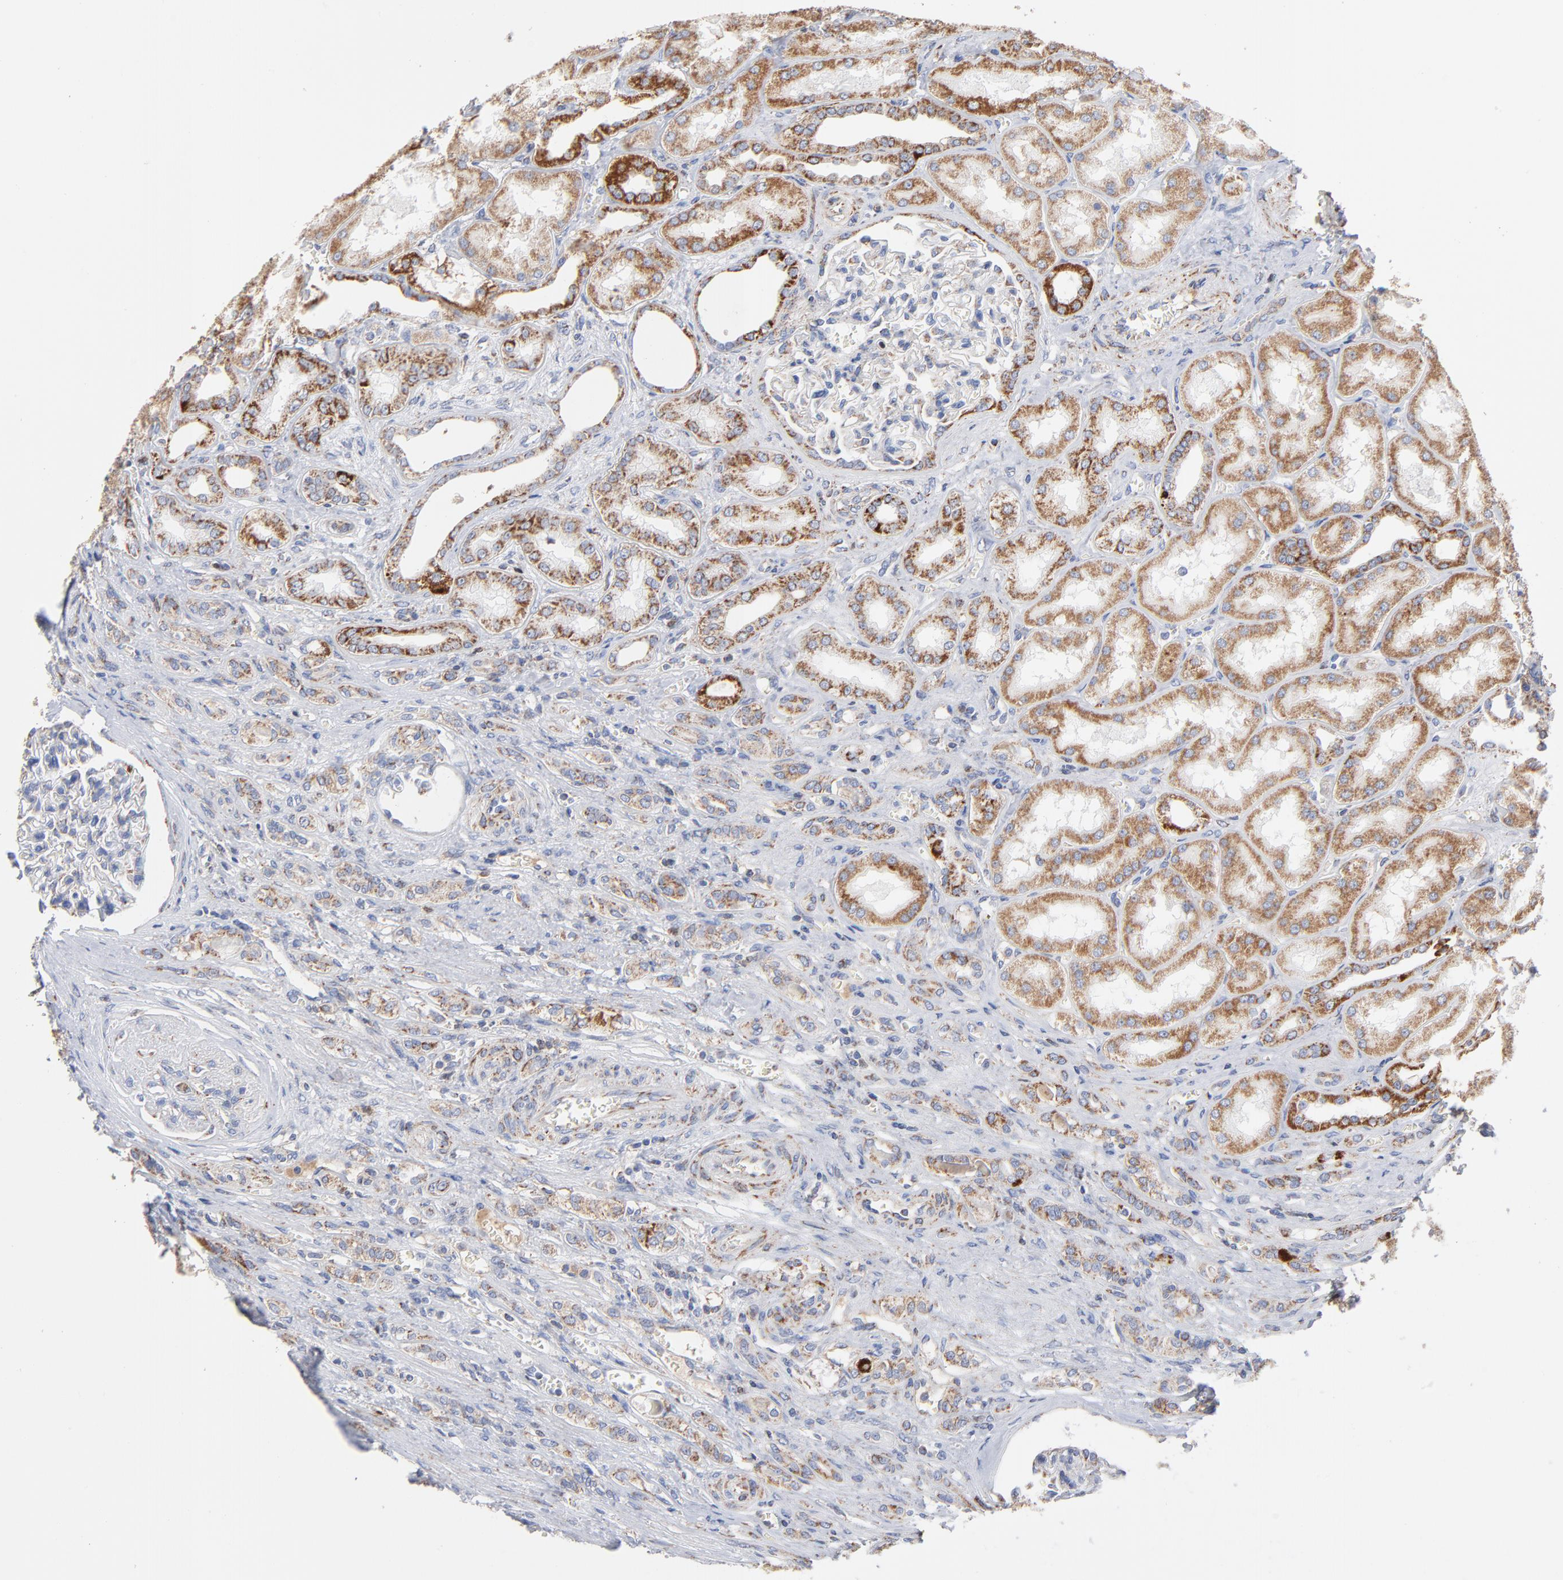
{"staining": {"intensity": "strong", "quantity": ">75%", "location": "cytoplasmic/membranous"}, "tissue": "renal cancer", "cell_type": "Tumor cells", "image_type": "cancer", "snomed": [{"axis": "morphology", "description": "Adenocarcinoma, NOS"}, {"axis": "topography", "description": "Kidney"}], "caption": "The immunohistochemical stain highlights strong cytoplasmic/membranous expression in tumor cells of renal adenocarcinoma tissue.", "gene": "DIABLO", "patient": {"sex": "male", "age": 46}}